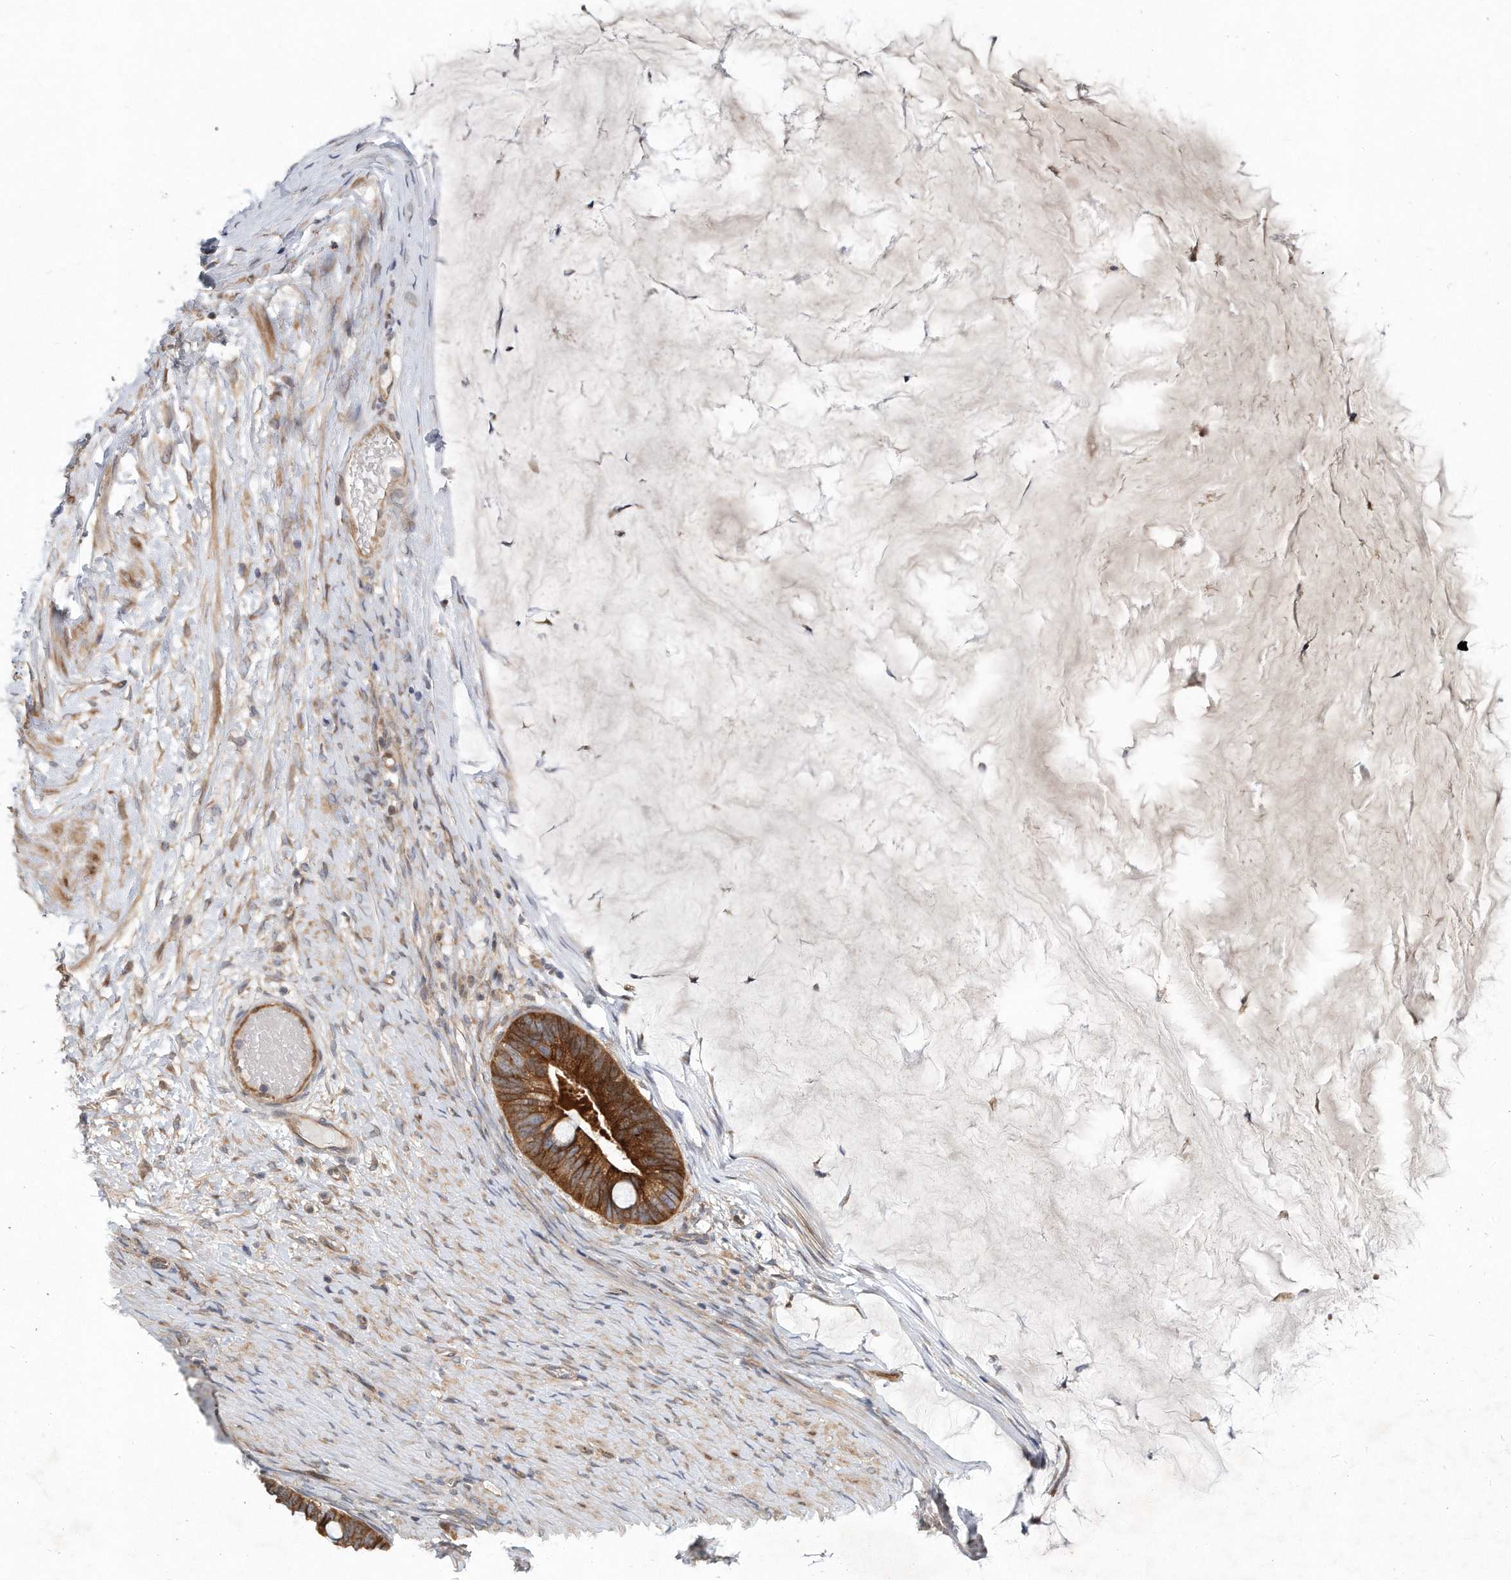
{"staining": {"intensity": "strong", "quantity": ">75%", "location": "cytoplasmic/membranous"}, "tissue": "ovarian cancer", "cell_type": "Tumor cells", "image_type": "cancer", "snomed": [{"axis": "morphology", "description": "Cystadenocarcinoma, mucinous, NOS"}, {"axis": "topography", "description": "Ovary"}], "caption": "Ovarian mucinous cystadenocarcinoma stained with a brown dye reveals strong cytoplasmic/membranous positive positivity in about >75% of tumor cells.", "gene": "PCDH8", "patient": {"sex": "female", "age": 61}}